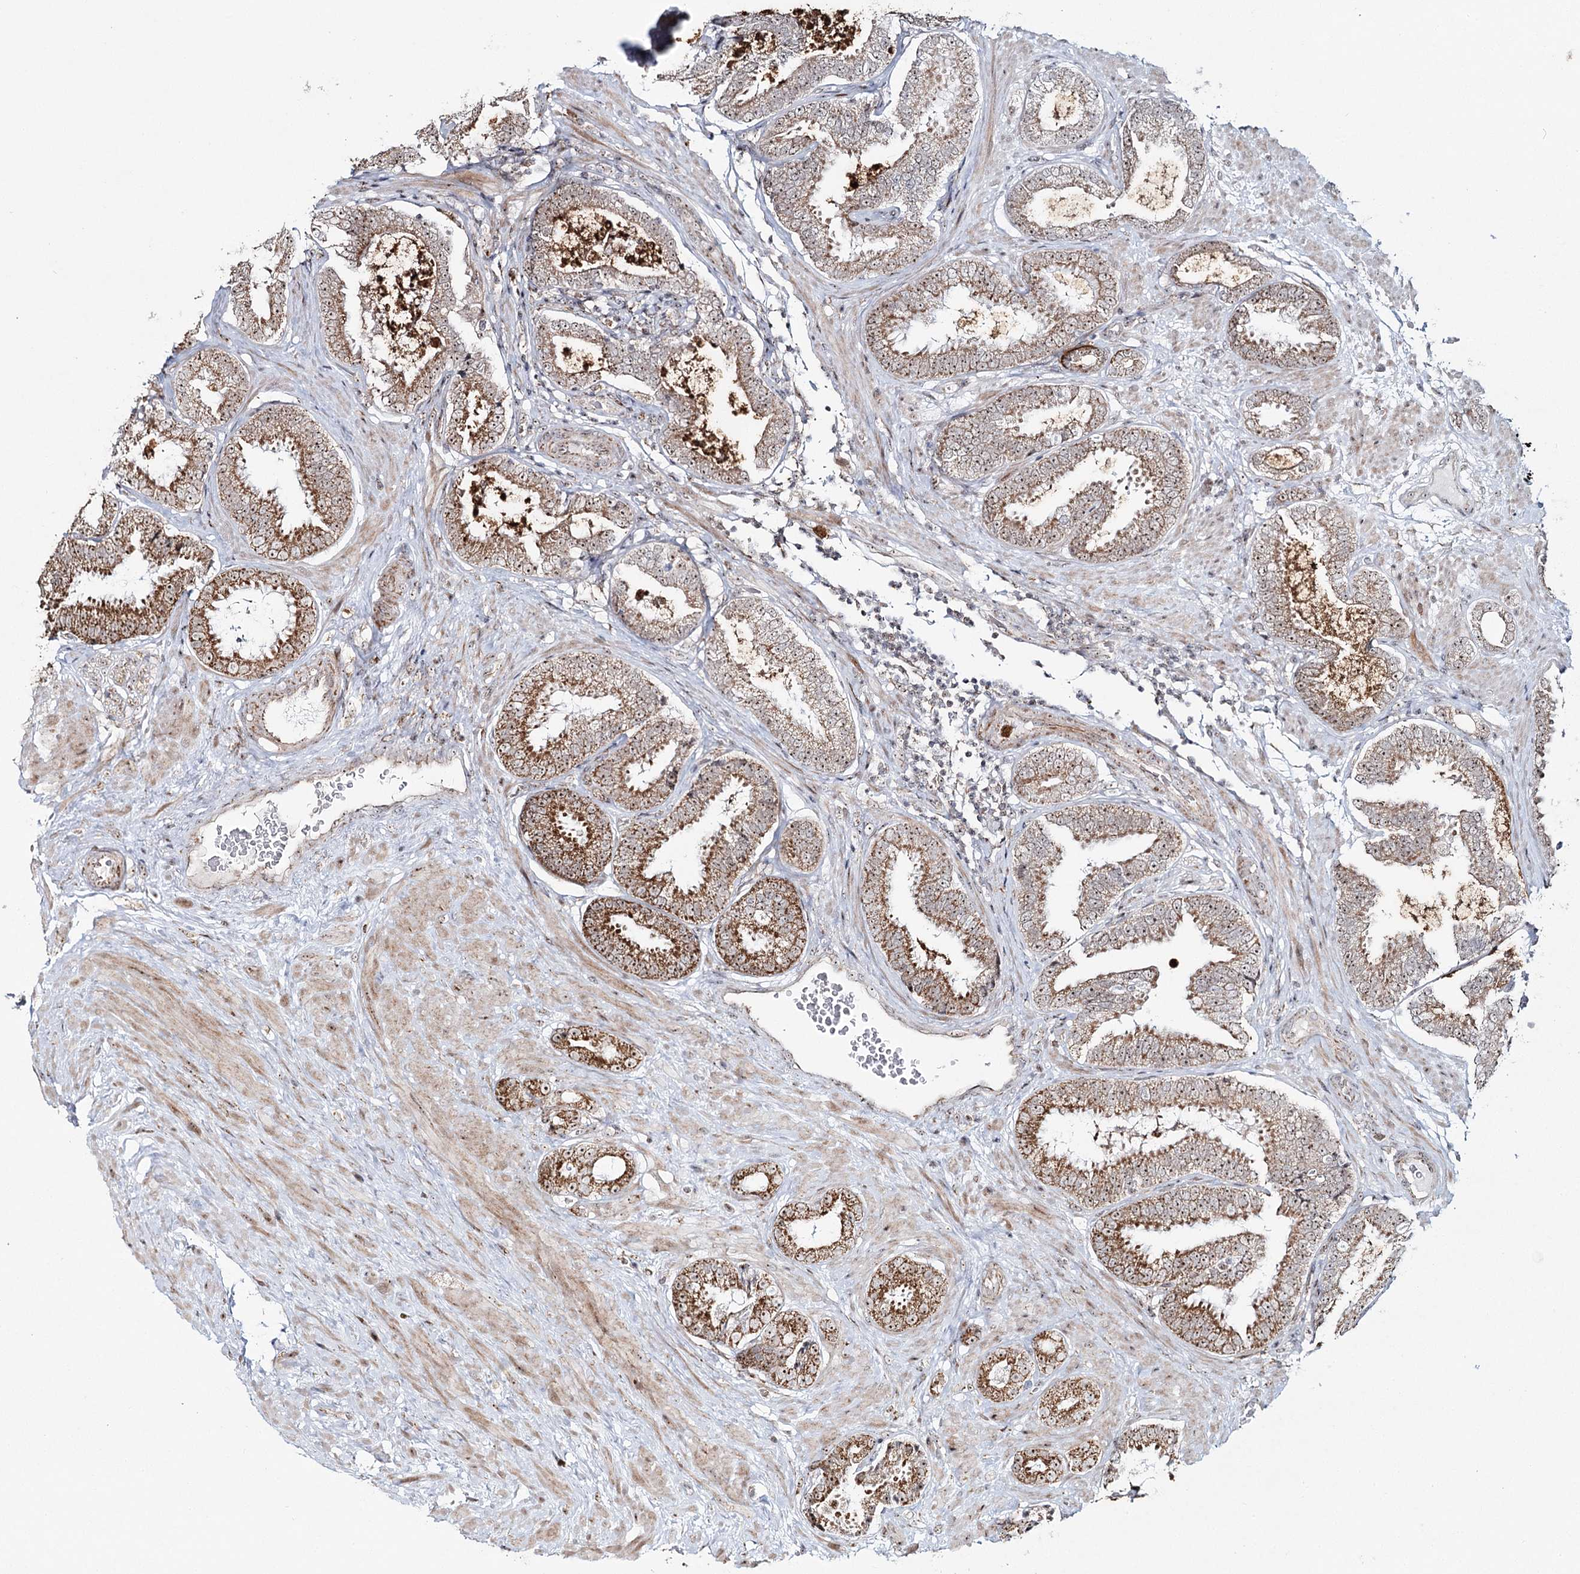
{"staining": {"intensity": "moderate", "quantity": ">75%", "location": "cytoplasmic/membranous,nuclear"}, "tissue": "prostate cancer", "cell_type": "Tumor cells", "image_type": "cancer", "snomed": [{"axis": "morphology", "description": "Adenocarcinoma, Low grade"}, {"axis": "topography", "description": "Prostate"}], "caption": "About >75% of tumor cells in human prostate cancer (low-grade adenocarcinoma) demonstrate moderate cytoplasmic/membranous and nuclear protein staining as visualized by brown immunohistochemical staining.", "gene": "ATAD1", "patient": {"sex": "male", "age": 71}}